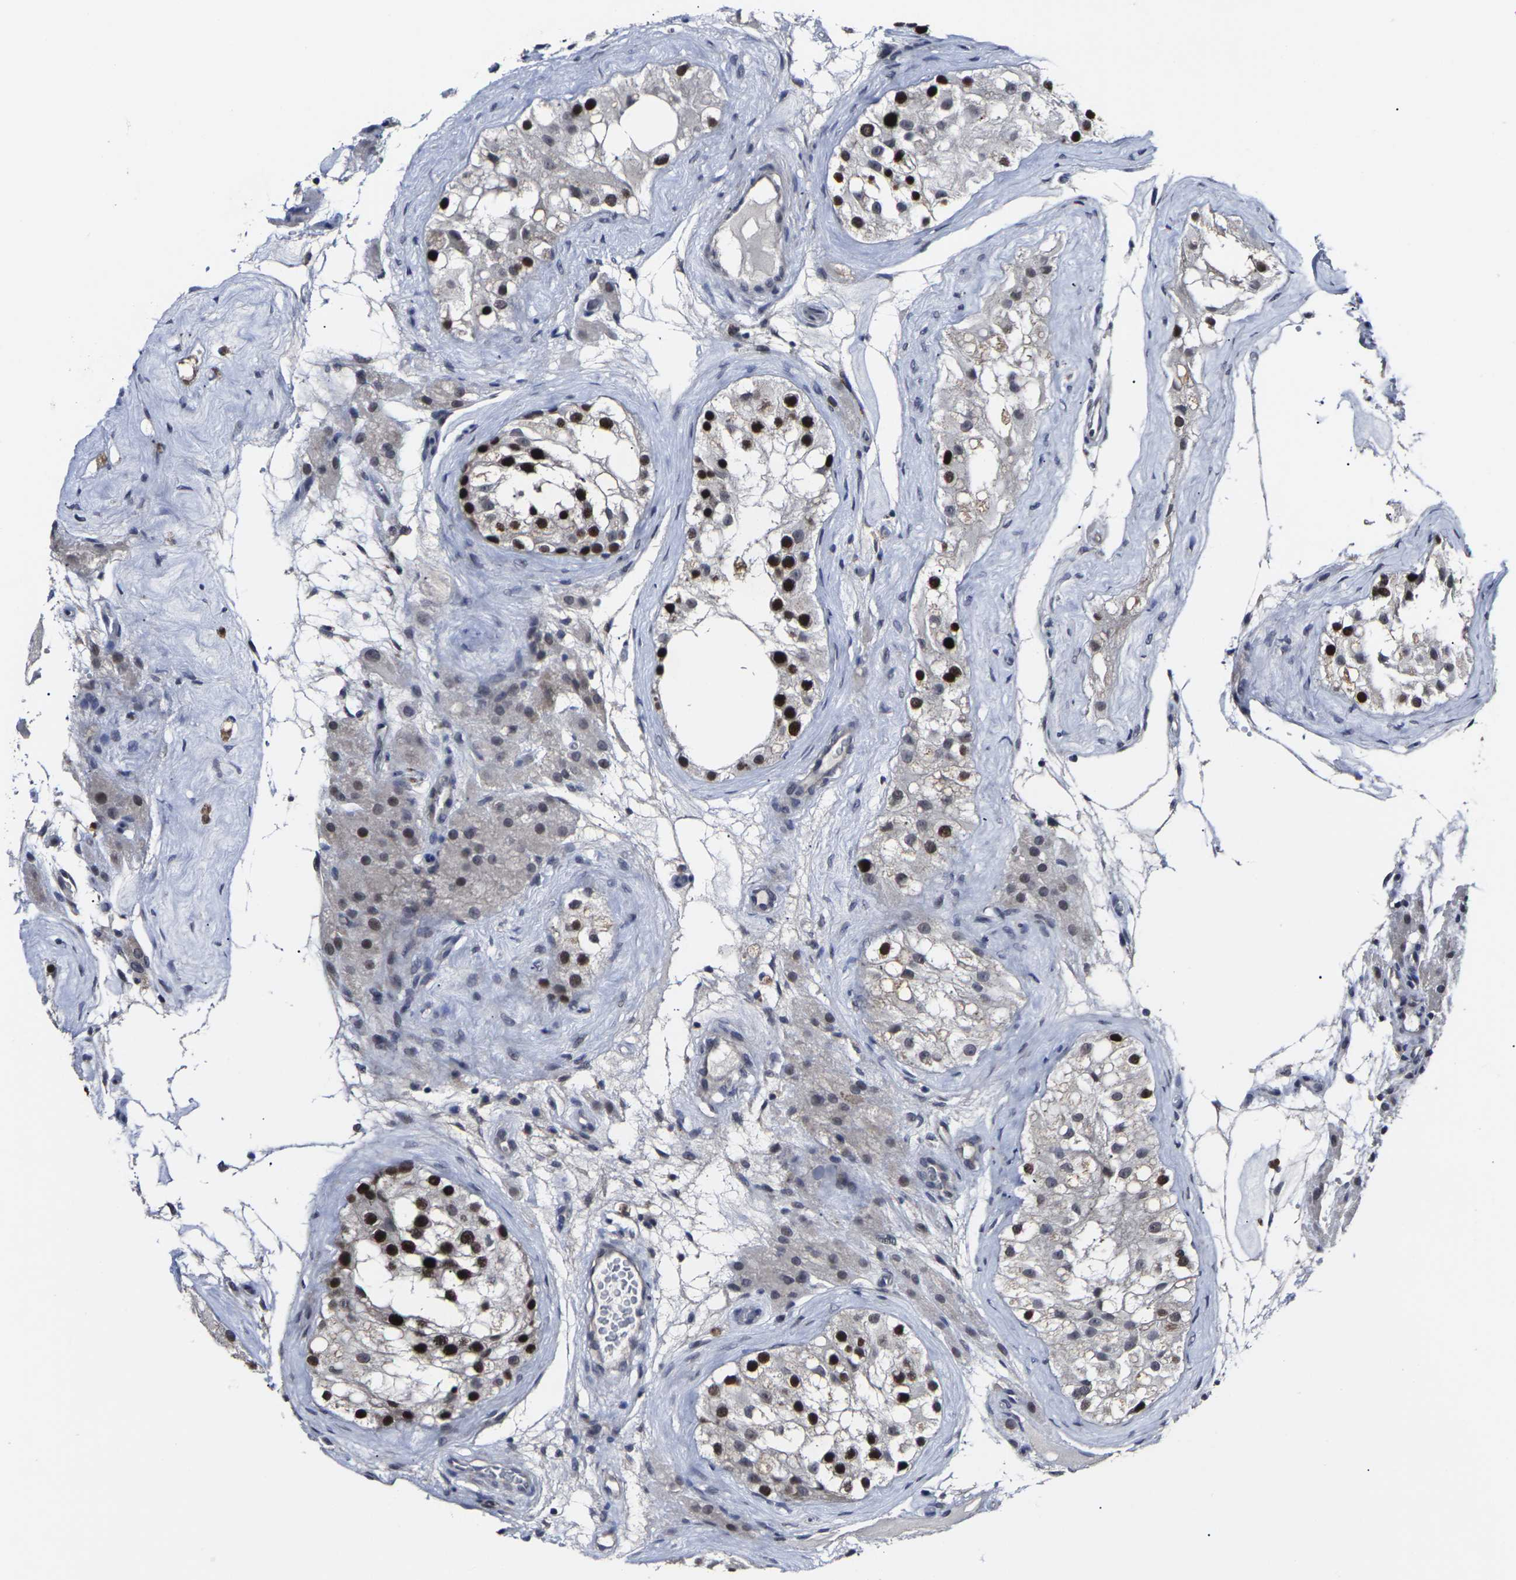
{"staining": {"intensity": "strong", "quantity": ">75%", "location": "nuclear"}, "tissue": "testis", "cell_type": "Cells in seminiferous ducts", "image_type": "normal", "snomed": [{"axis": "morphology", "description": "Normal tissue, NOS"}, {"axis": "morphology", "description": "Seminoma, NOS"}, {"axis": "topography", "description": "Testis"}], "caption": "Normal testis displays strong nuclear positivity in approximately >75% of cells in seminiferous ducts, visualized by immunohistochemistry. (DAB IHC, brown staining for protein, blue staining for nuclei).", "gene": "MSANTD4", "patient": {"sex": "male", "age": 71}}